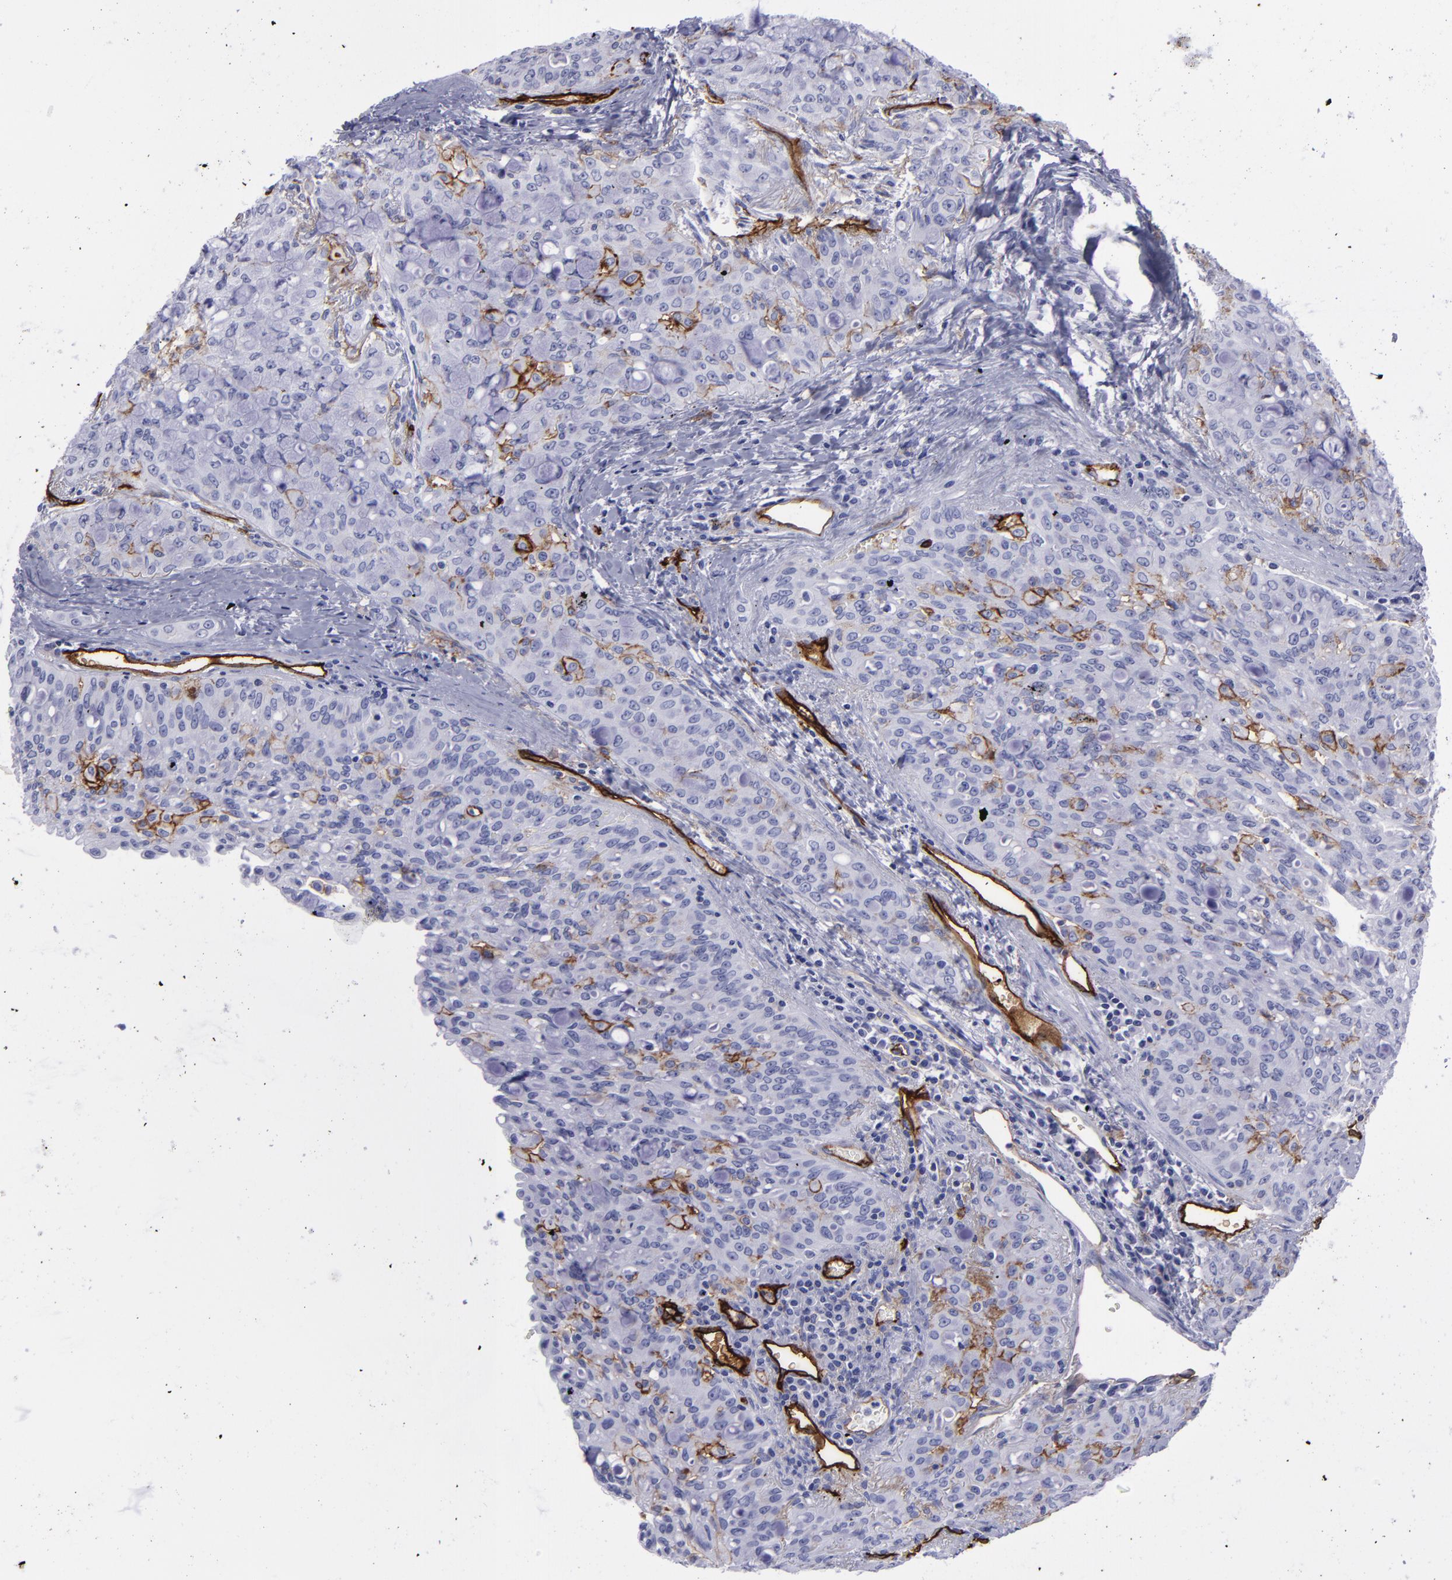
{"staining": {"intensity": "moderate", "quantity": "<25%", "location": "cytoplasmic/membranous"}, "tissue": "lung cancer", "cell_type": "Tumor cells", "image_type": "cancer", "snomed": [{"axis": "morphology", "description": "Adenocarcinoma, NOS"}, {"axis": "topography", "description": "Lung"}], "caption": "Moderate cytoplasmic/membranous expression for a protein is present in approximately <25% of tumor cells of lung adenocarcinoma using immunohistochemistry (IHC).", "gene": "ACE", "patient": {"sex": "female", "age": 44}}